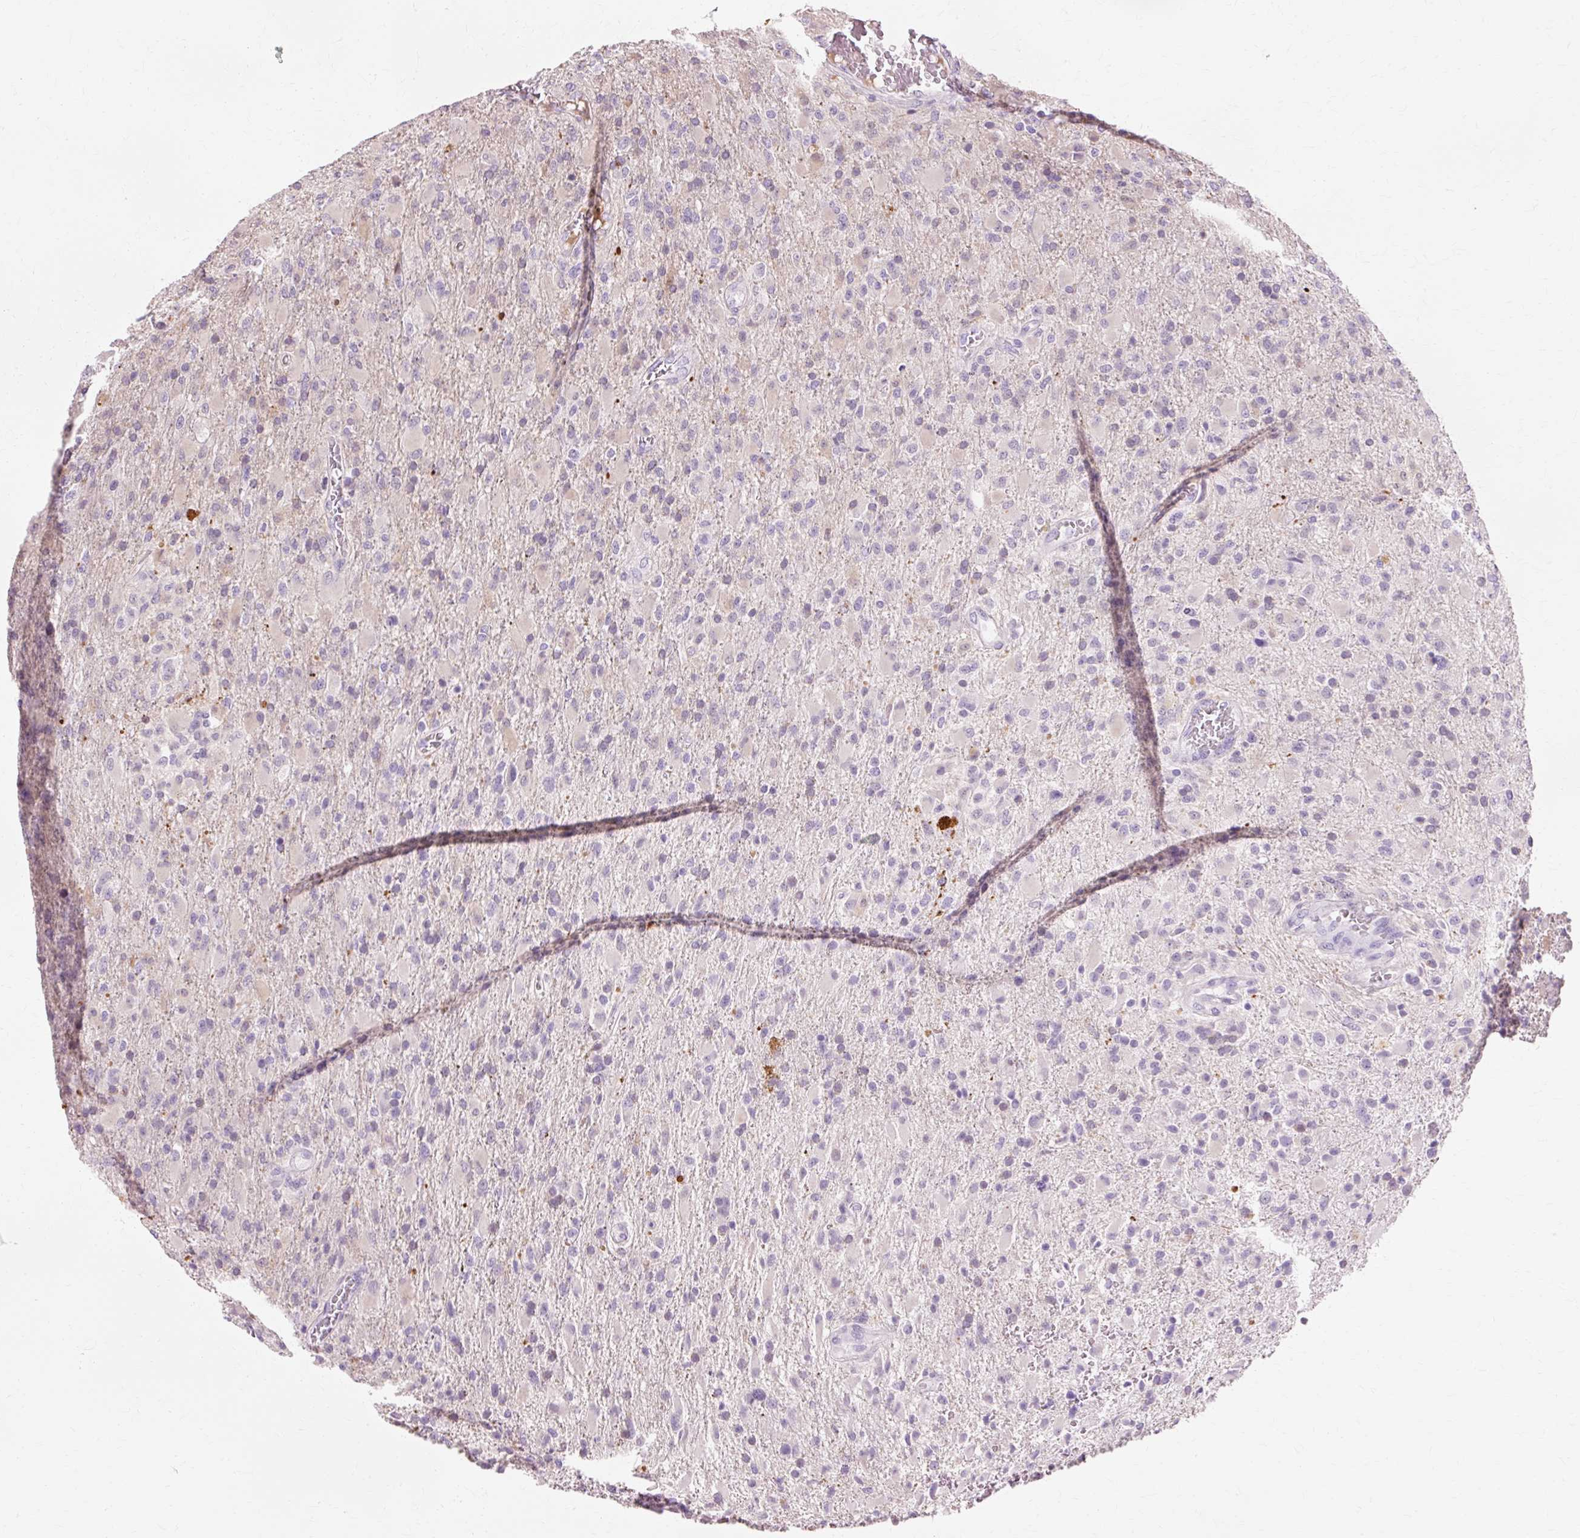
{"staining": {"intensity": "weak", "quantity": "<25%", "location": "cytoplasmic/membranous,nuclear"}, "tissue": "glioma", "cell_type": "Tumor cells", "image_type": "cancer", "snomed": [{"axis": "morphology", "description": "Glioma, malignant, Low grade"}, {"axis": "topography", "description": "Brain"}], "caption": "The micrograph exhibits no staining of tumor cells in glioma. The staining is performed using DAB (3,3'-diaminobenzidine) brown chromogen with nuclei counter-stained in using hematoxylin.", "gene": "VN1R2", "patient": {"sex": "male", "age": 65}}